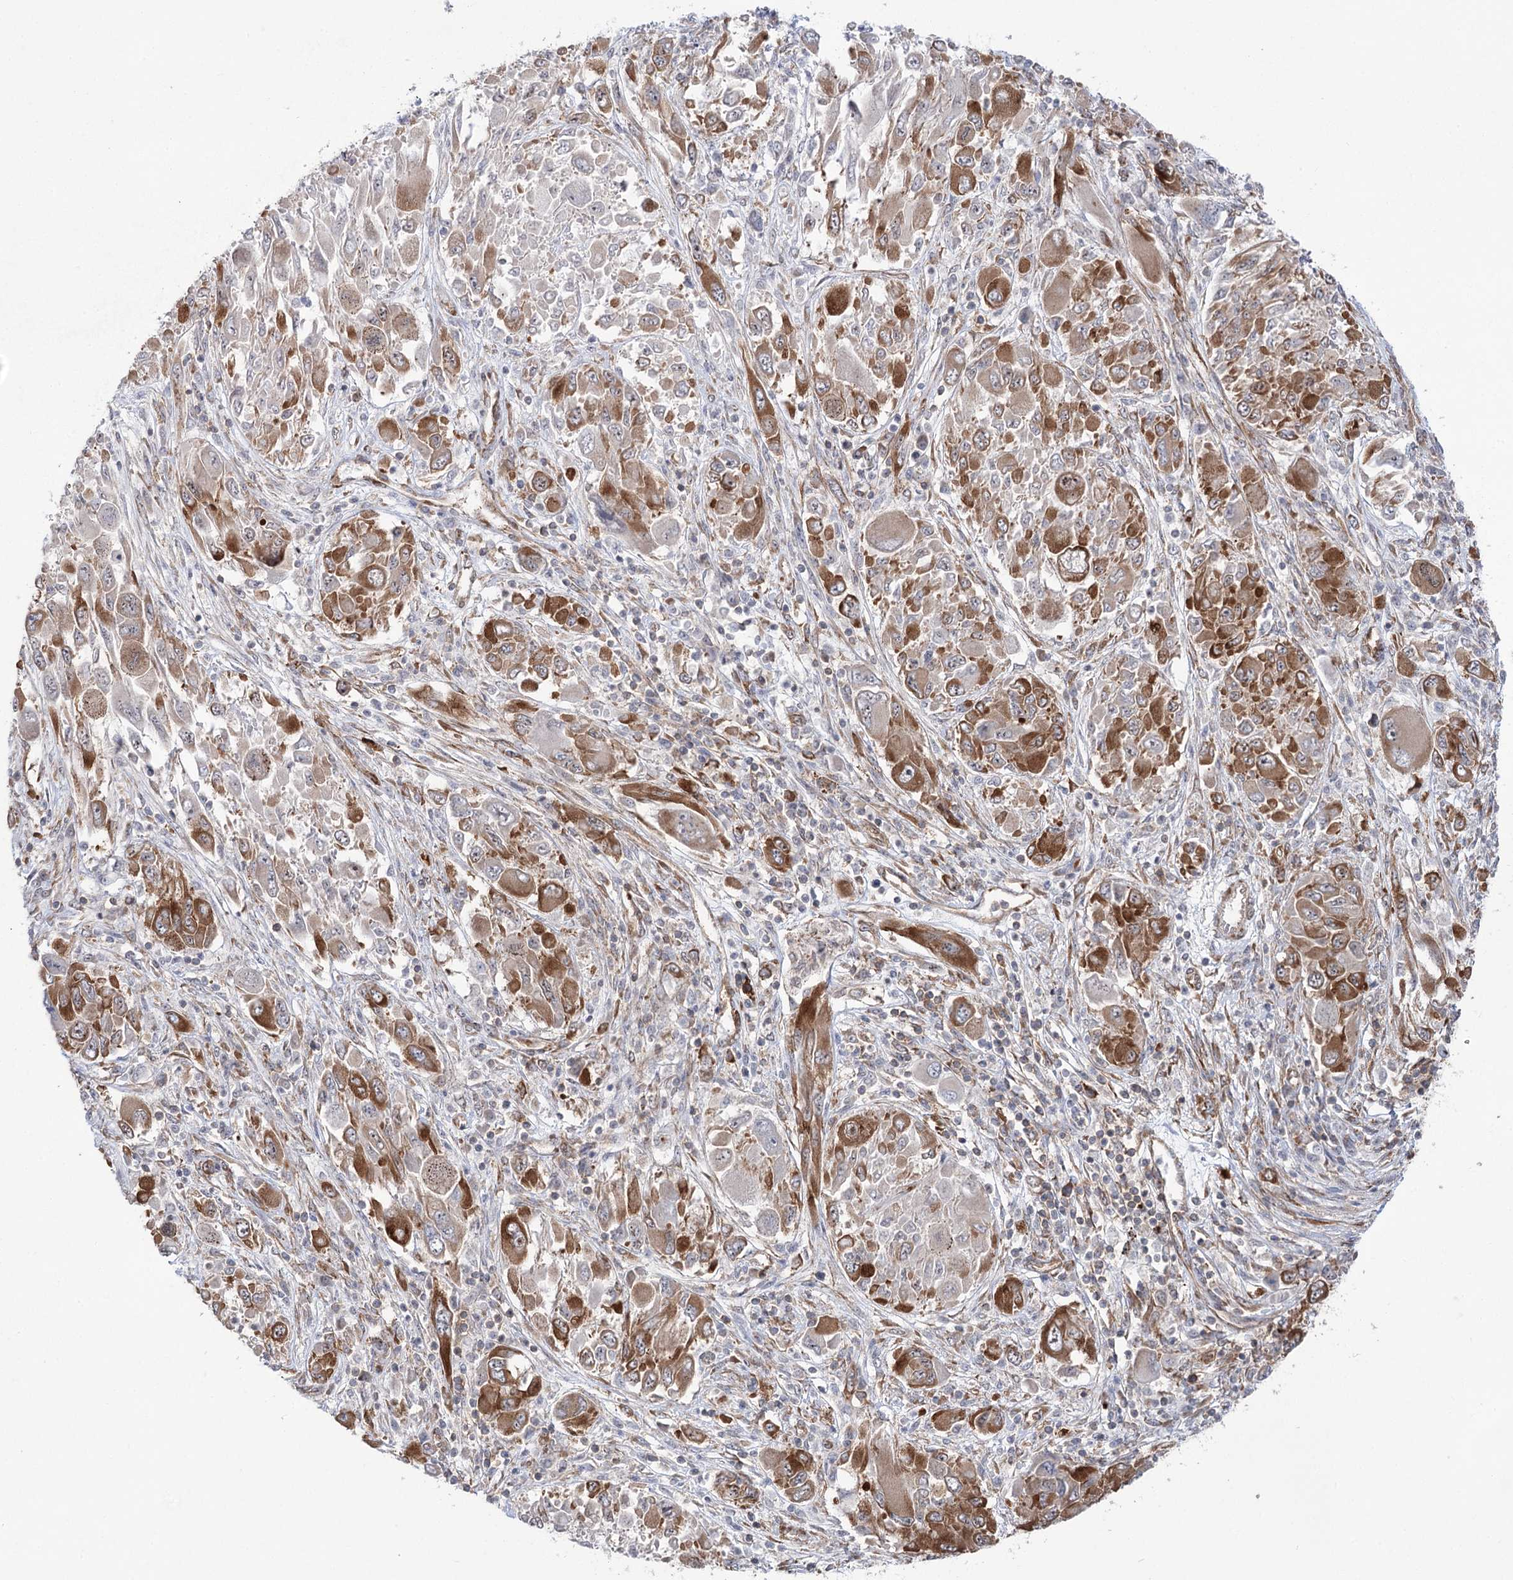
{"staining": {"intensity": "moderate", "quantity": ">75%", "location": "cytoplasmic/membranous"}, "tissue": "melanoma", "cell_type": "Tumor cells", "image_type": "cancer", "snomed": [{"axis": "morphology", "description": "Malignant melanoma, NOS"}, {"axis": "topography", "description": "Skin"}], "caption": "Protein staining of malignant melanoma tissue shows moderate cytoplasmic/membranous staining in about >75% of tumor cells. Nuclei are stained in blue.", "gene": "VWA2", "patient": {"sex": "female", "age": 91}}